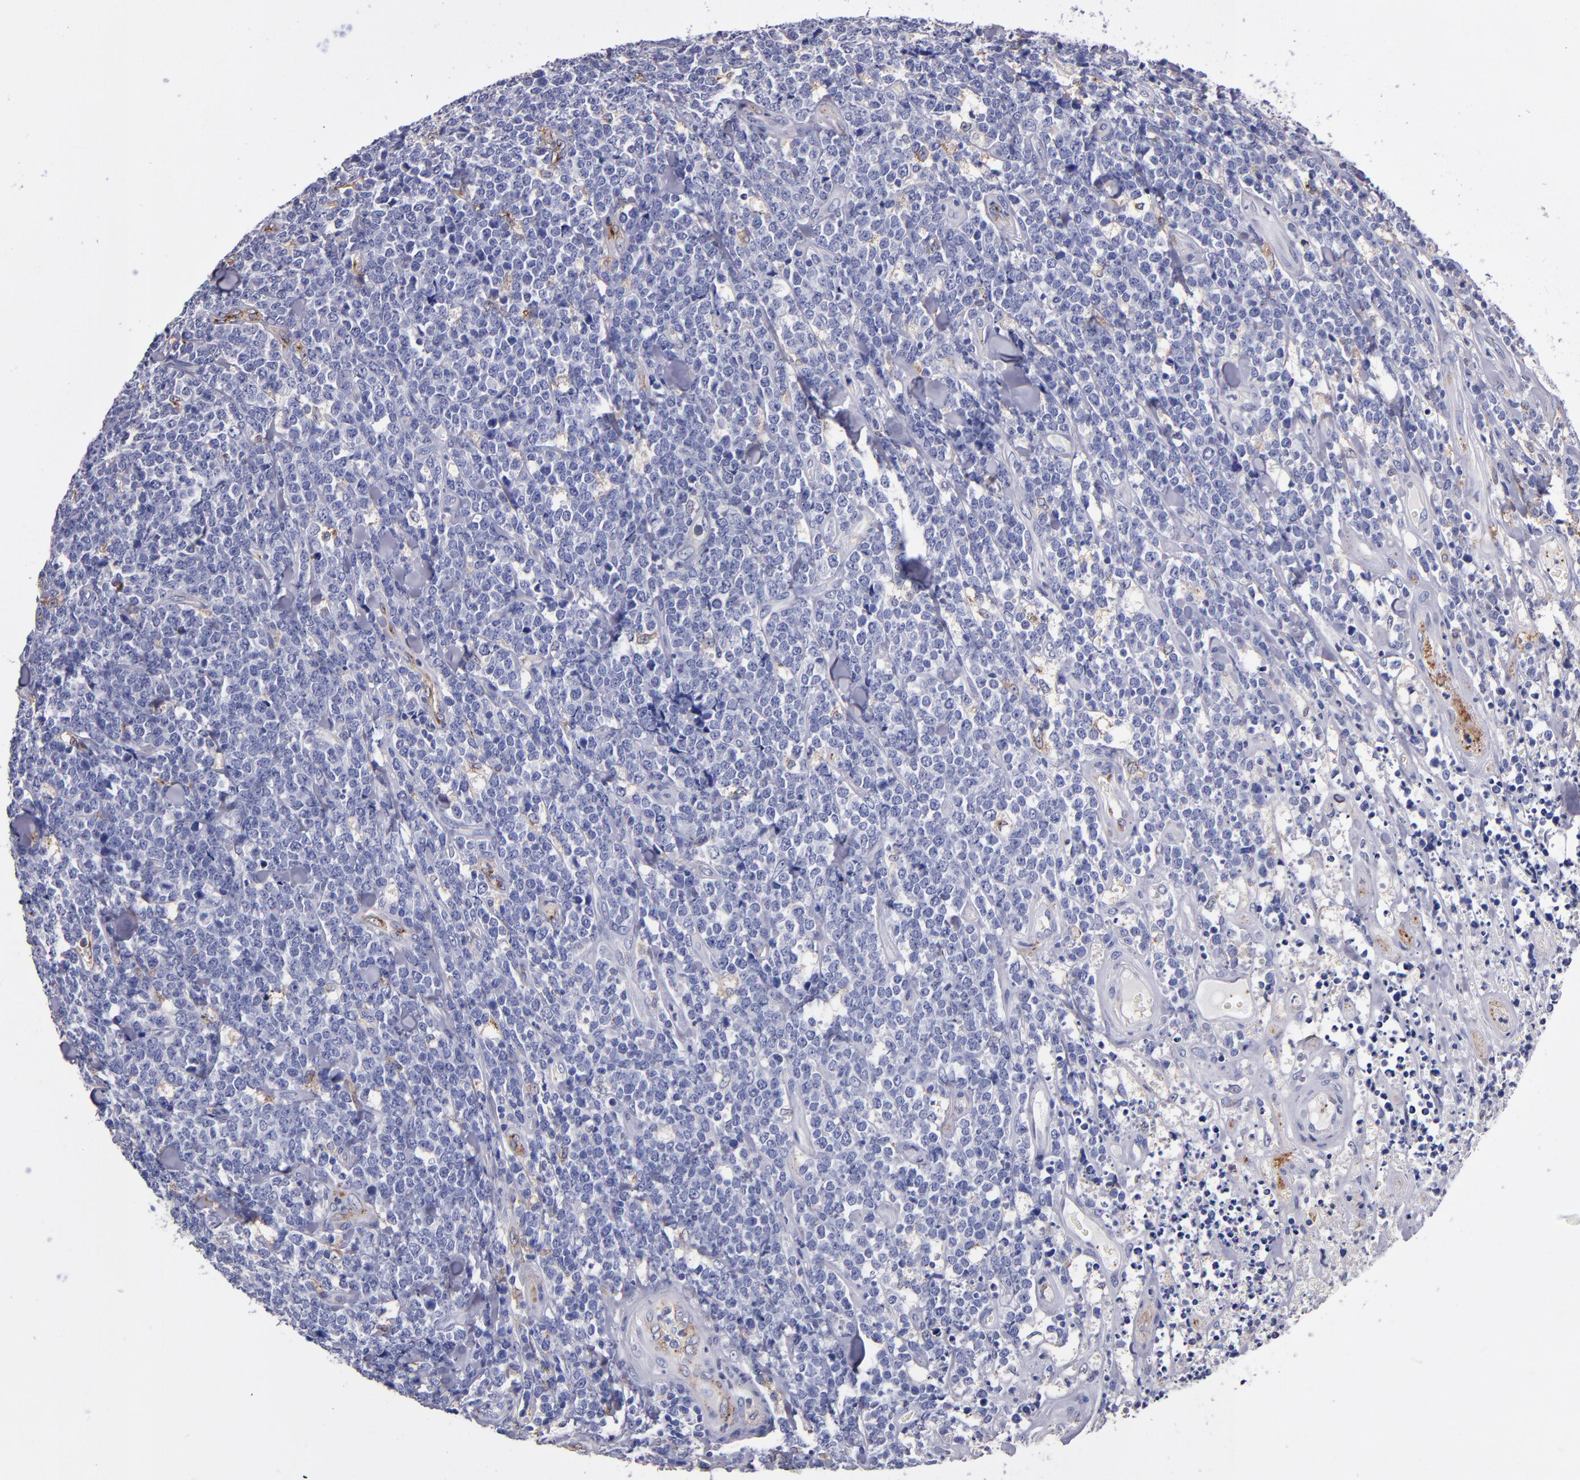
{"staining": {"intensity": "negative", "quantity": "none", "location": "none"}, "tissue": "lymphoma", "cell_type": "Tumor cells", "image_type": "cancer", "snomed": [{"axis": "morphology", "description": "Malignant lymphoma, non-Hodgkin's type, High grade"}, {"axis": "topography", "description": "Small intestine"}, {"axis": "topography", "description": "Colon"}], "caption": "Photomicrograph shows no significant protein positivity in tumor cells of lymphoma. (IHC, brightfield microscopy, high magnification).", "gene": "SELP", "patient": {"sex": "male", "age": 8}}